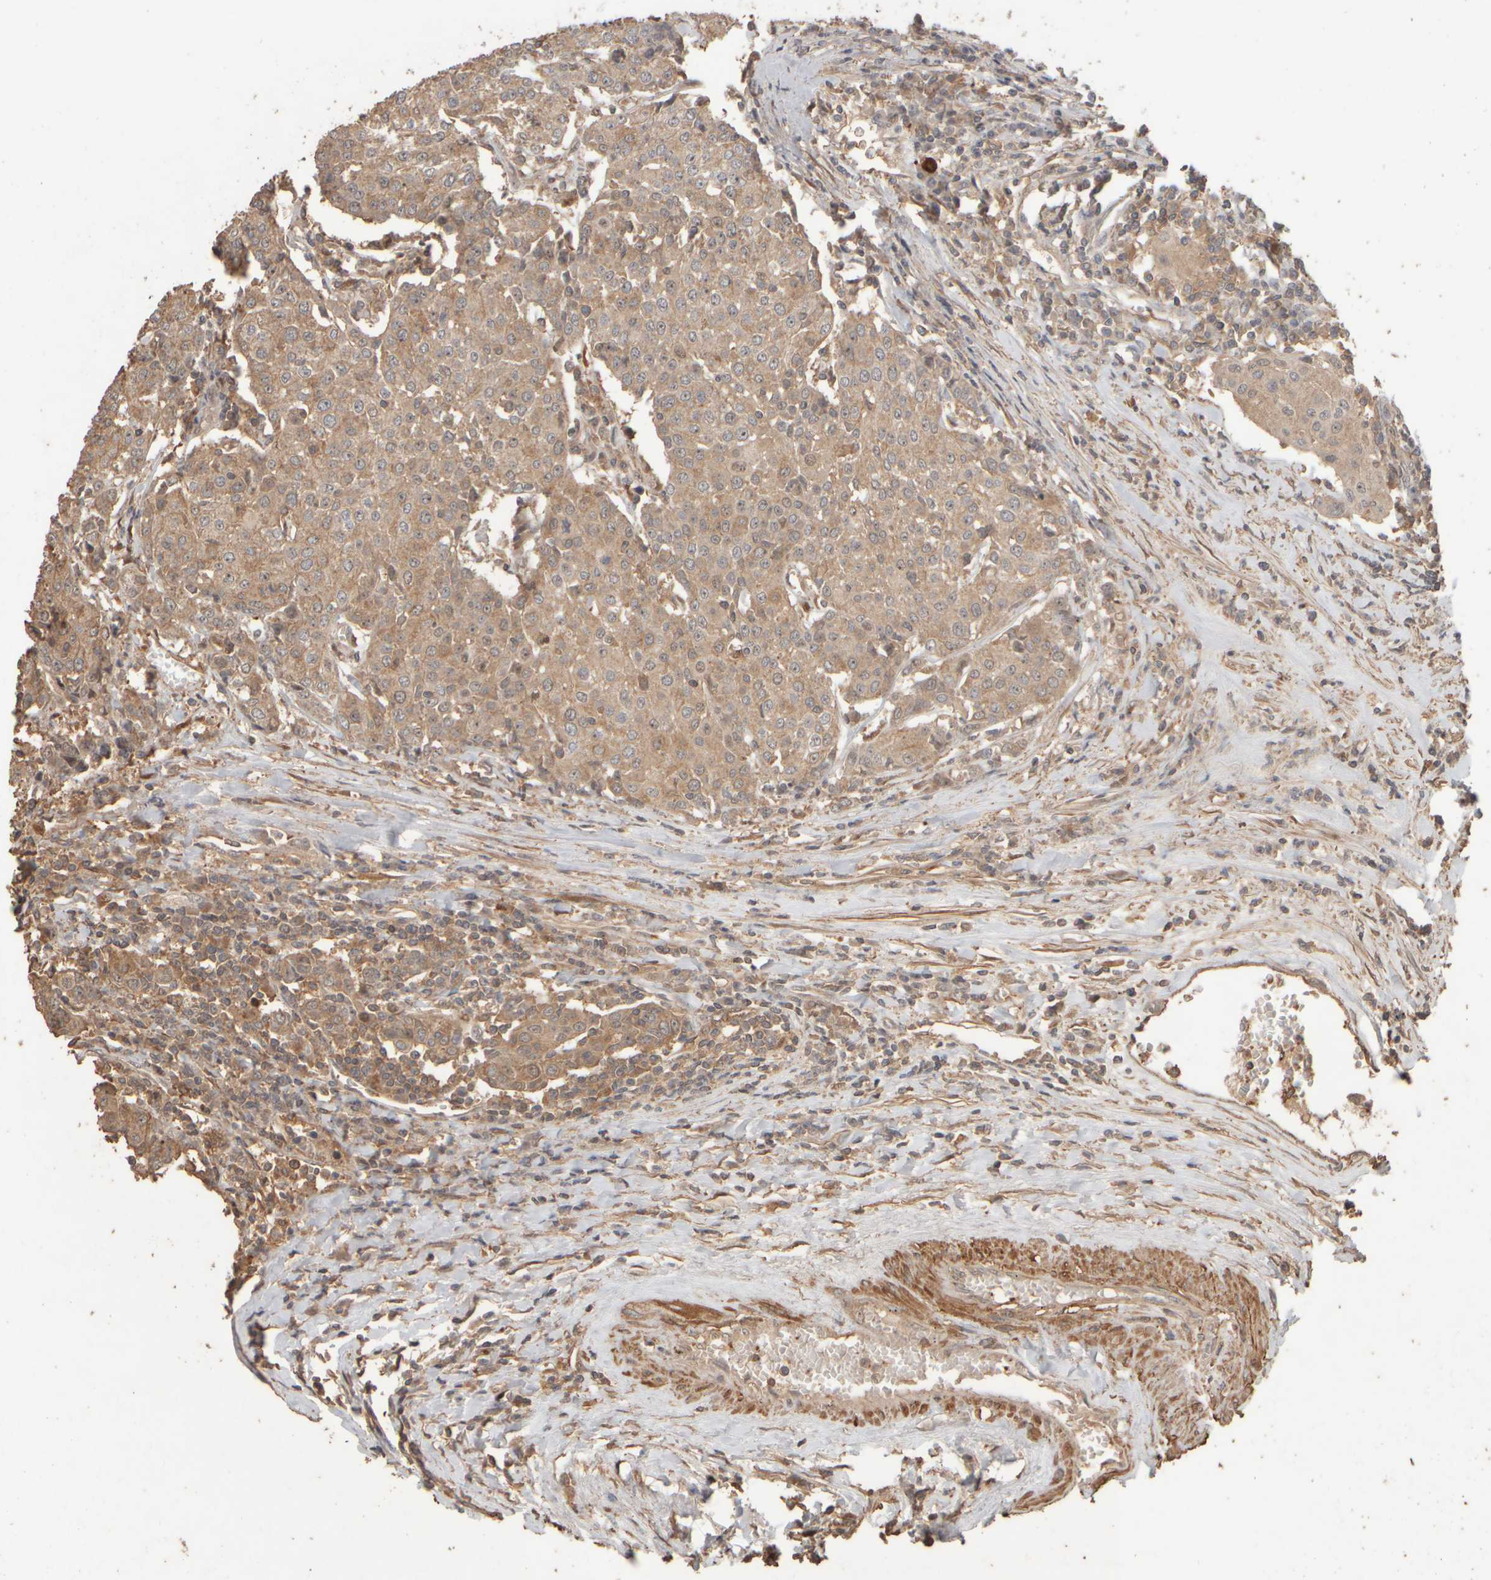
{"staining": {"intensity": "moderate", "quantity": ">75%", "location": "cytoplasmic/membranous,nuclear"}, "tissue": "urothelial cancer", "cell_type": "Tumor cells", "image_type": "cancer", "snomed": [{"axis": "morphology", "description": "Urothelial carcinoma, High grade"}, {"axis": "topography", "description": "Urinary bladder"}], "caption": "Moderate cytoplasmic/membranous and nuclear positivity for a protein is present in approximately >75% of tumor cells of urothelial cancer using immunohistochemistry.", "gene": "SPHK1", "patient": {"sex": "female", "age": 85}}